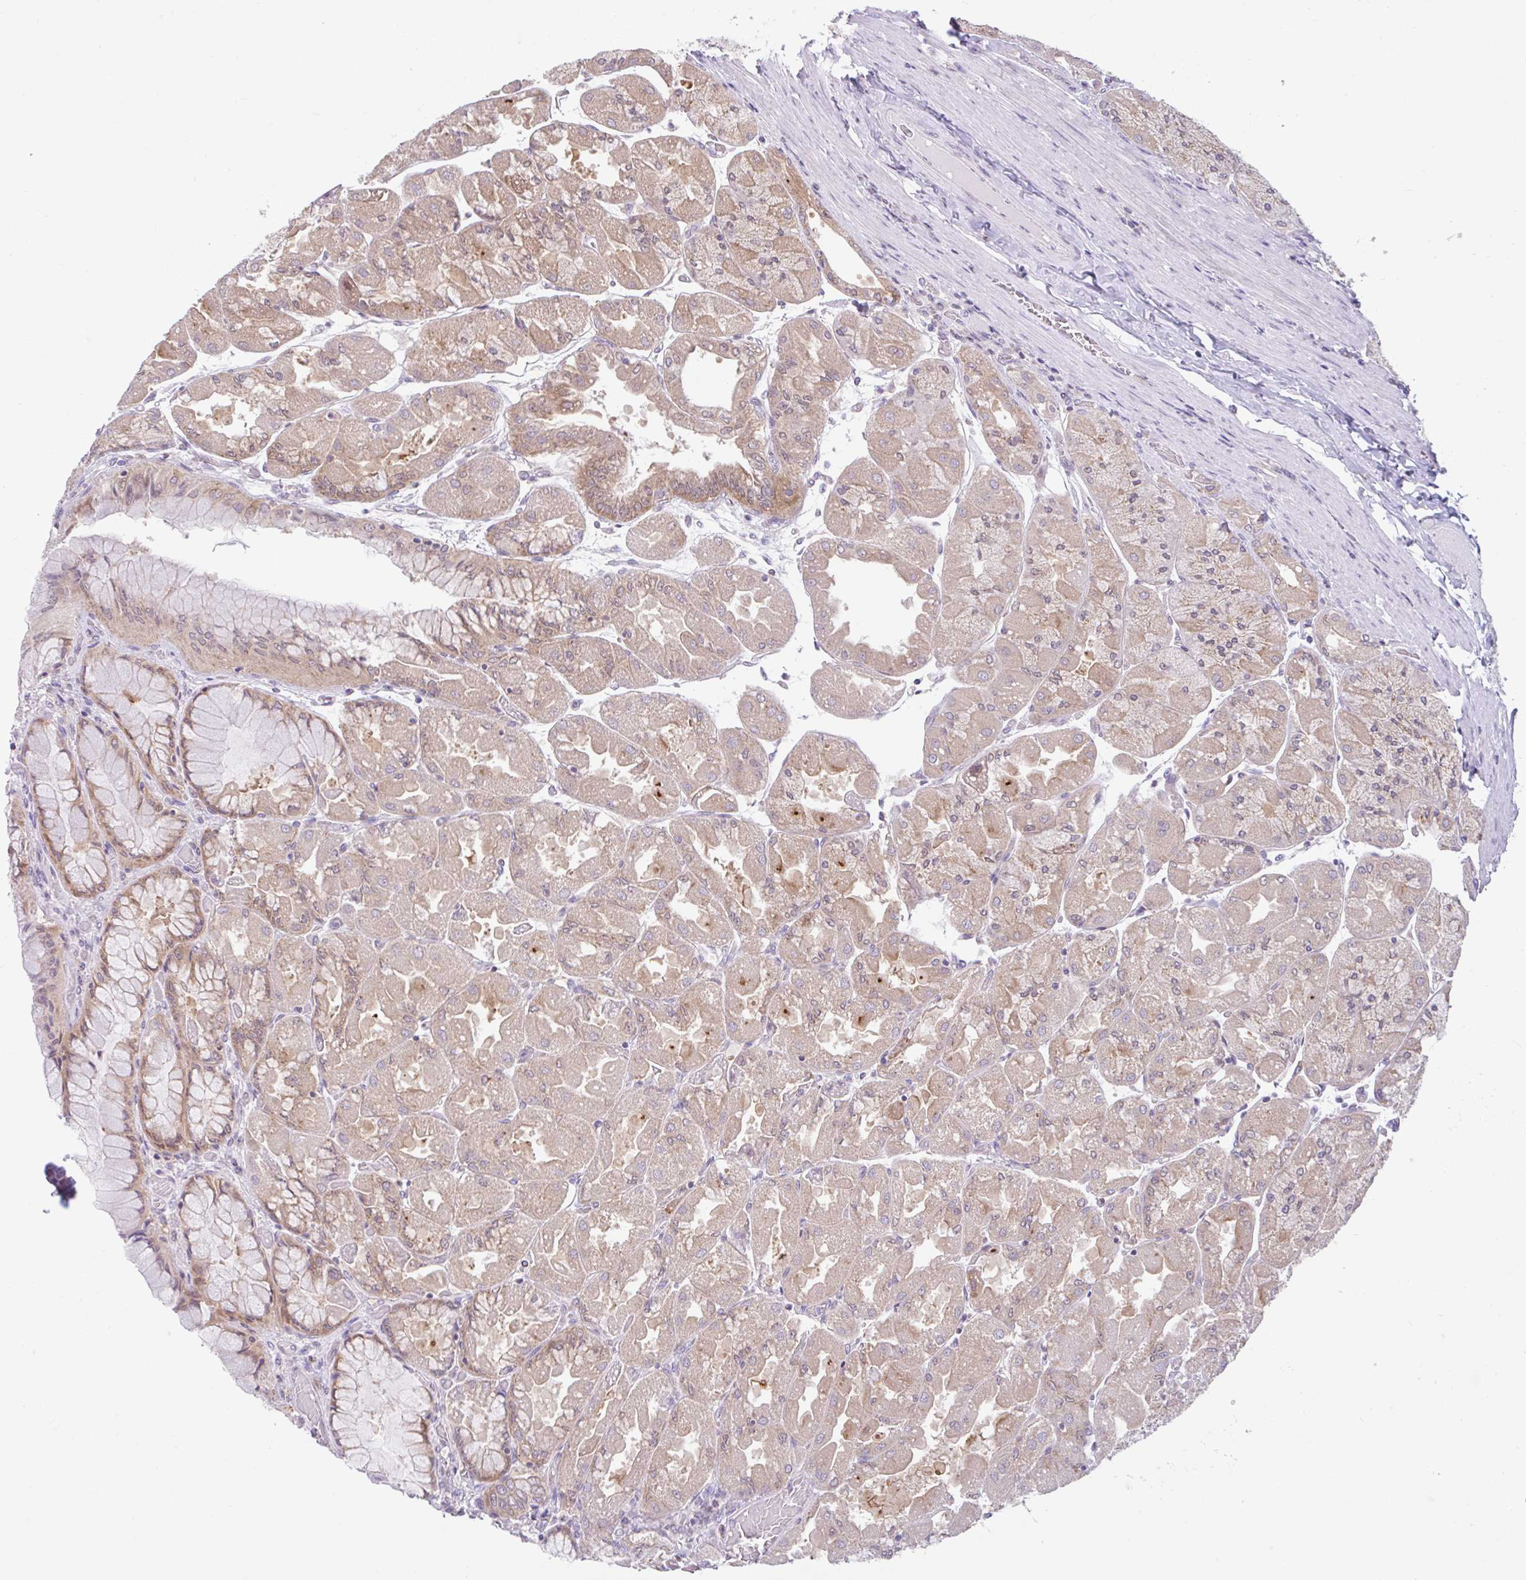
{"staining": {"intensity": "moderate", "quantity": "25%-75%", "location": "cytoplasmic/membranous"}, "tissue": "stomach", "cell_type": "Glandular cells", "image_type": "normal", "snomed": [{"axis": "morphology", "description": "Normal tissue, NOS"}, {"axis": "topography", "description": "Stomach"}], "caption": "Stomach was stained to show a protein in brown. There is medium levels of moderate cytoplasmic/membranous staining in approximately 25%-75% of glandular cells.", "gene": "RALBP1", "patient": {"sex": "female", "age": 61}}